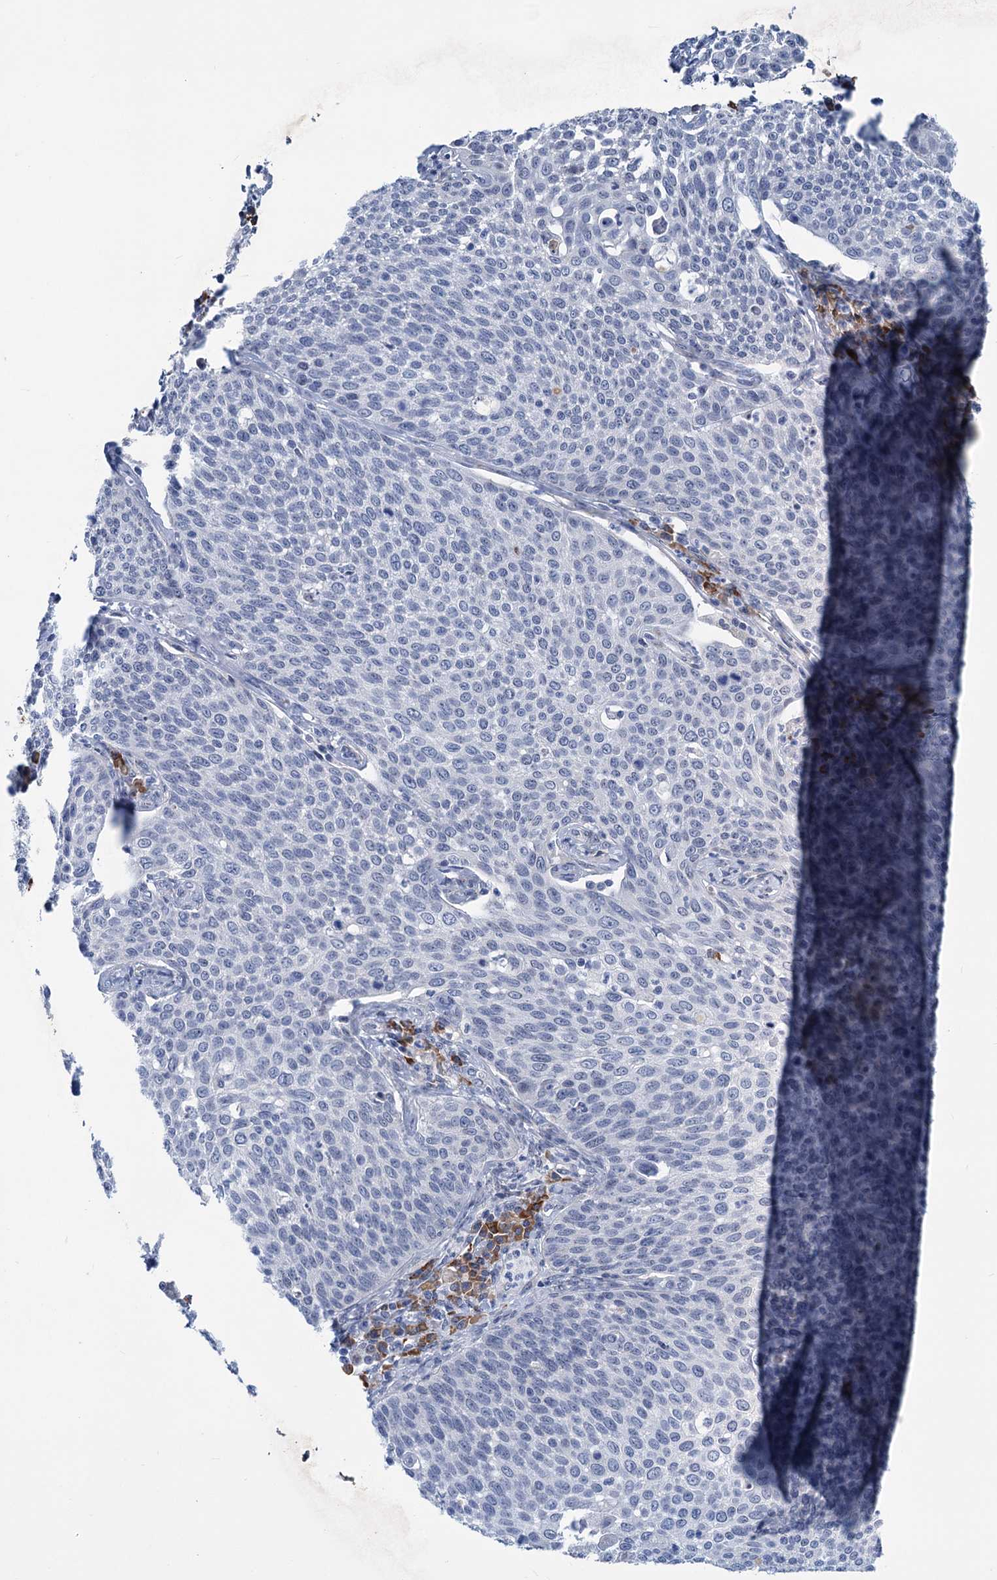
{"staining": {"intensity": "negative", "quantity": "none", "location": "none"}, "tissue": "cervical cancer", "cell_type": "Tumor cells", "image_type": "cancer", "snomed": [{"axis": "morphology", "description": "Squamous cell carcinoma, NOS"}, {"axis": "topography", "description": "Cervix"}], "caption": "The photomicrograph demonstrates no significant positivity in tumor cells of cervical squamous cell carcinoma.", "gene": "NEU3", "patient": {"sex": "female", "age": 34}}